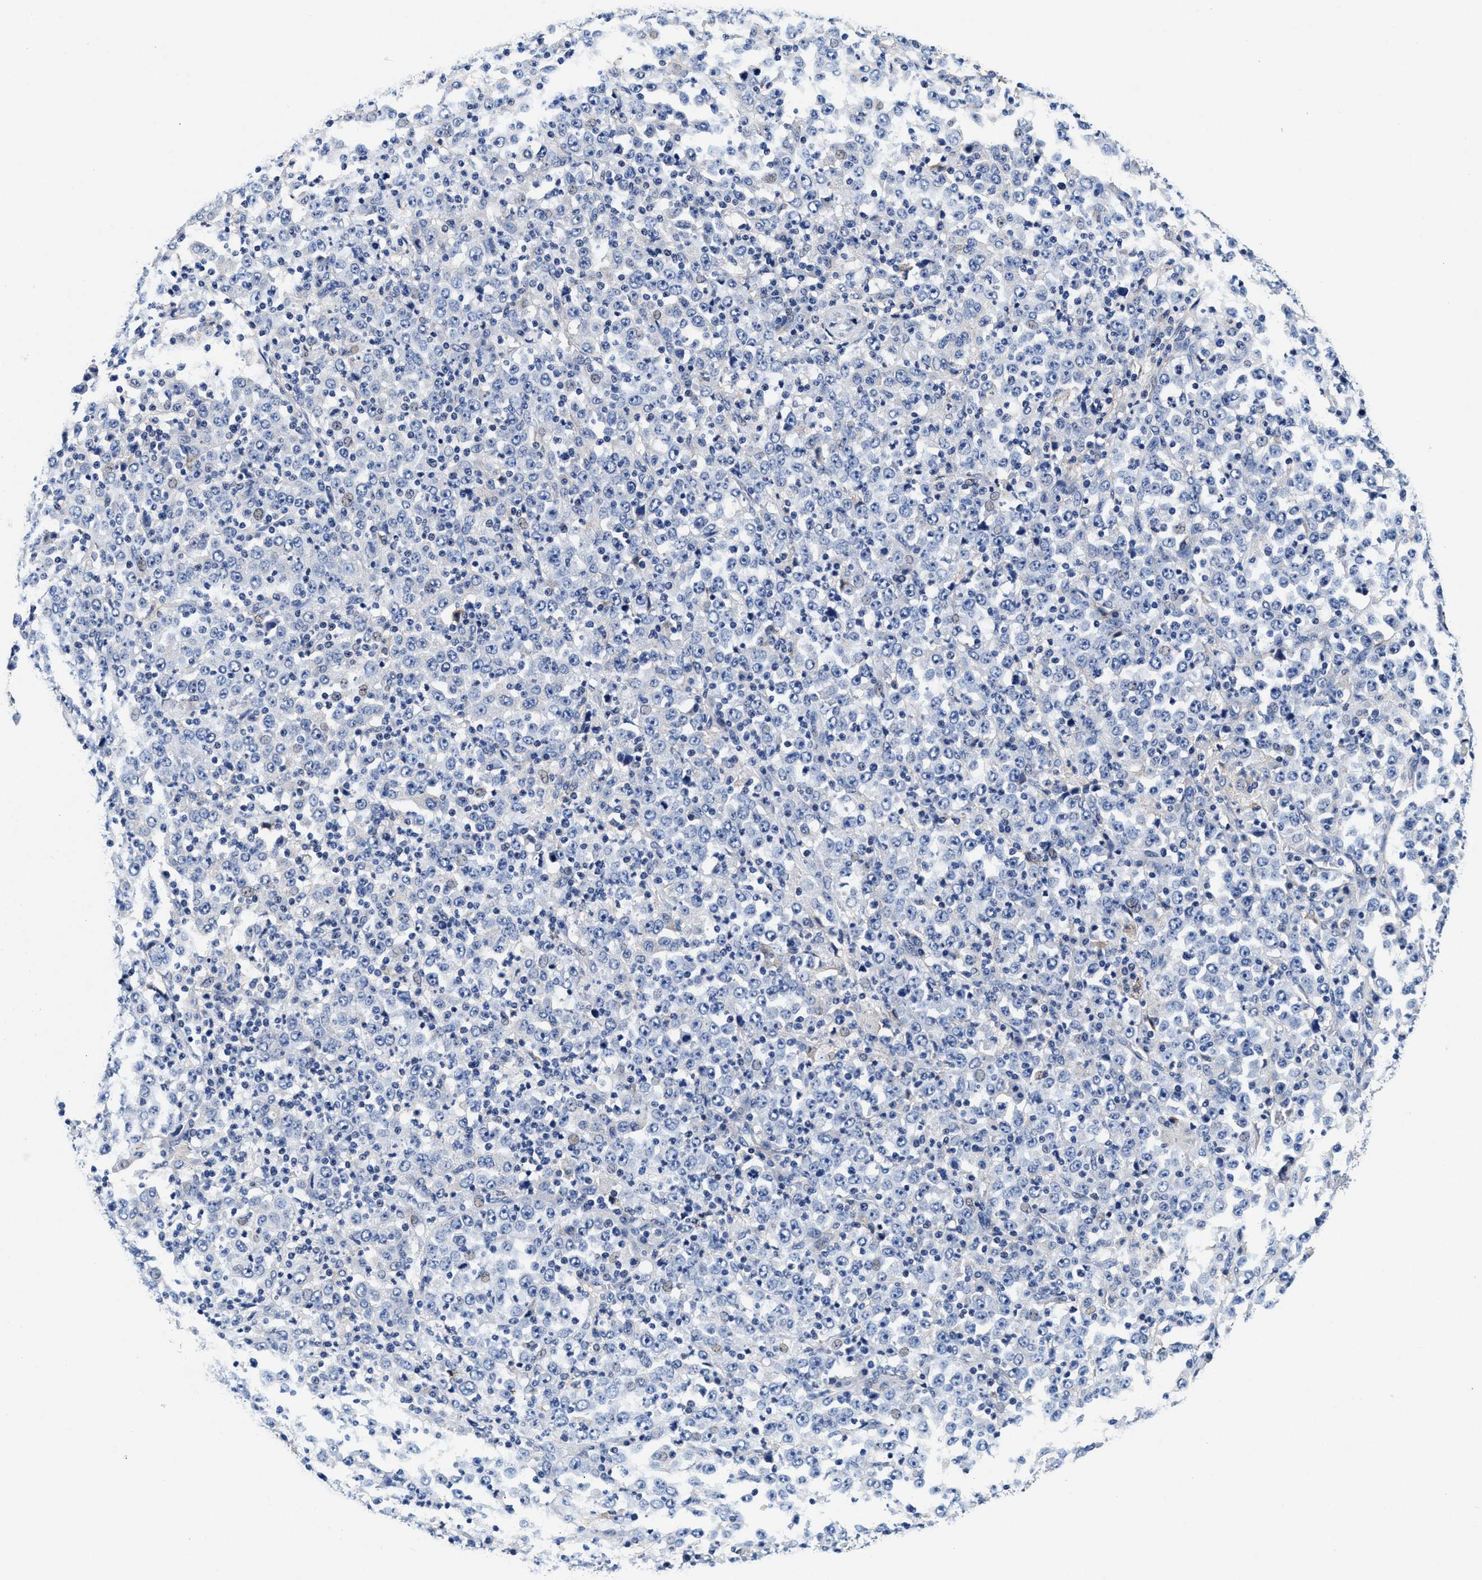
{"staining": {"intensity": "negative", "quantity": "none", "location": "none"}, "tissue": "stomach cancer", "cell_type": "Tumor cells", "image_type": "cancer", "snomed": [{"axis": "morphology", "description": "Normal tissue, NOS"}, {"axis": "morphology", "description": "Adenocarcinoma, NOS"}, {"axis": "topography", "description": "Stomach, upper"}, {"axis": "topography", "description": "Stomach"}], "caption": "This is an immunohistochemistry histopathology image of stomach adenocarcinoma. There is no staining in tumor cells.", "gene": "SLC8A1", "patient": {"sex": "male", "age": 59}}